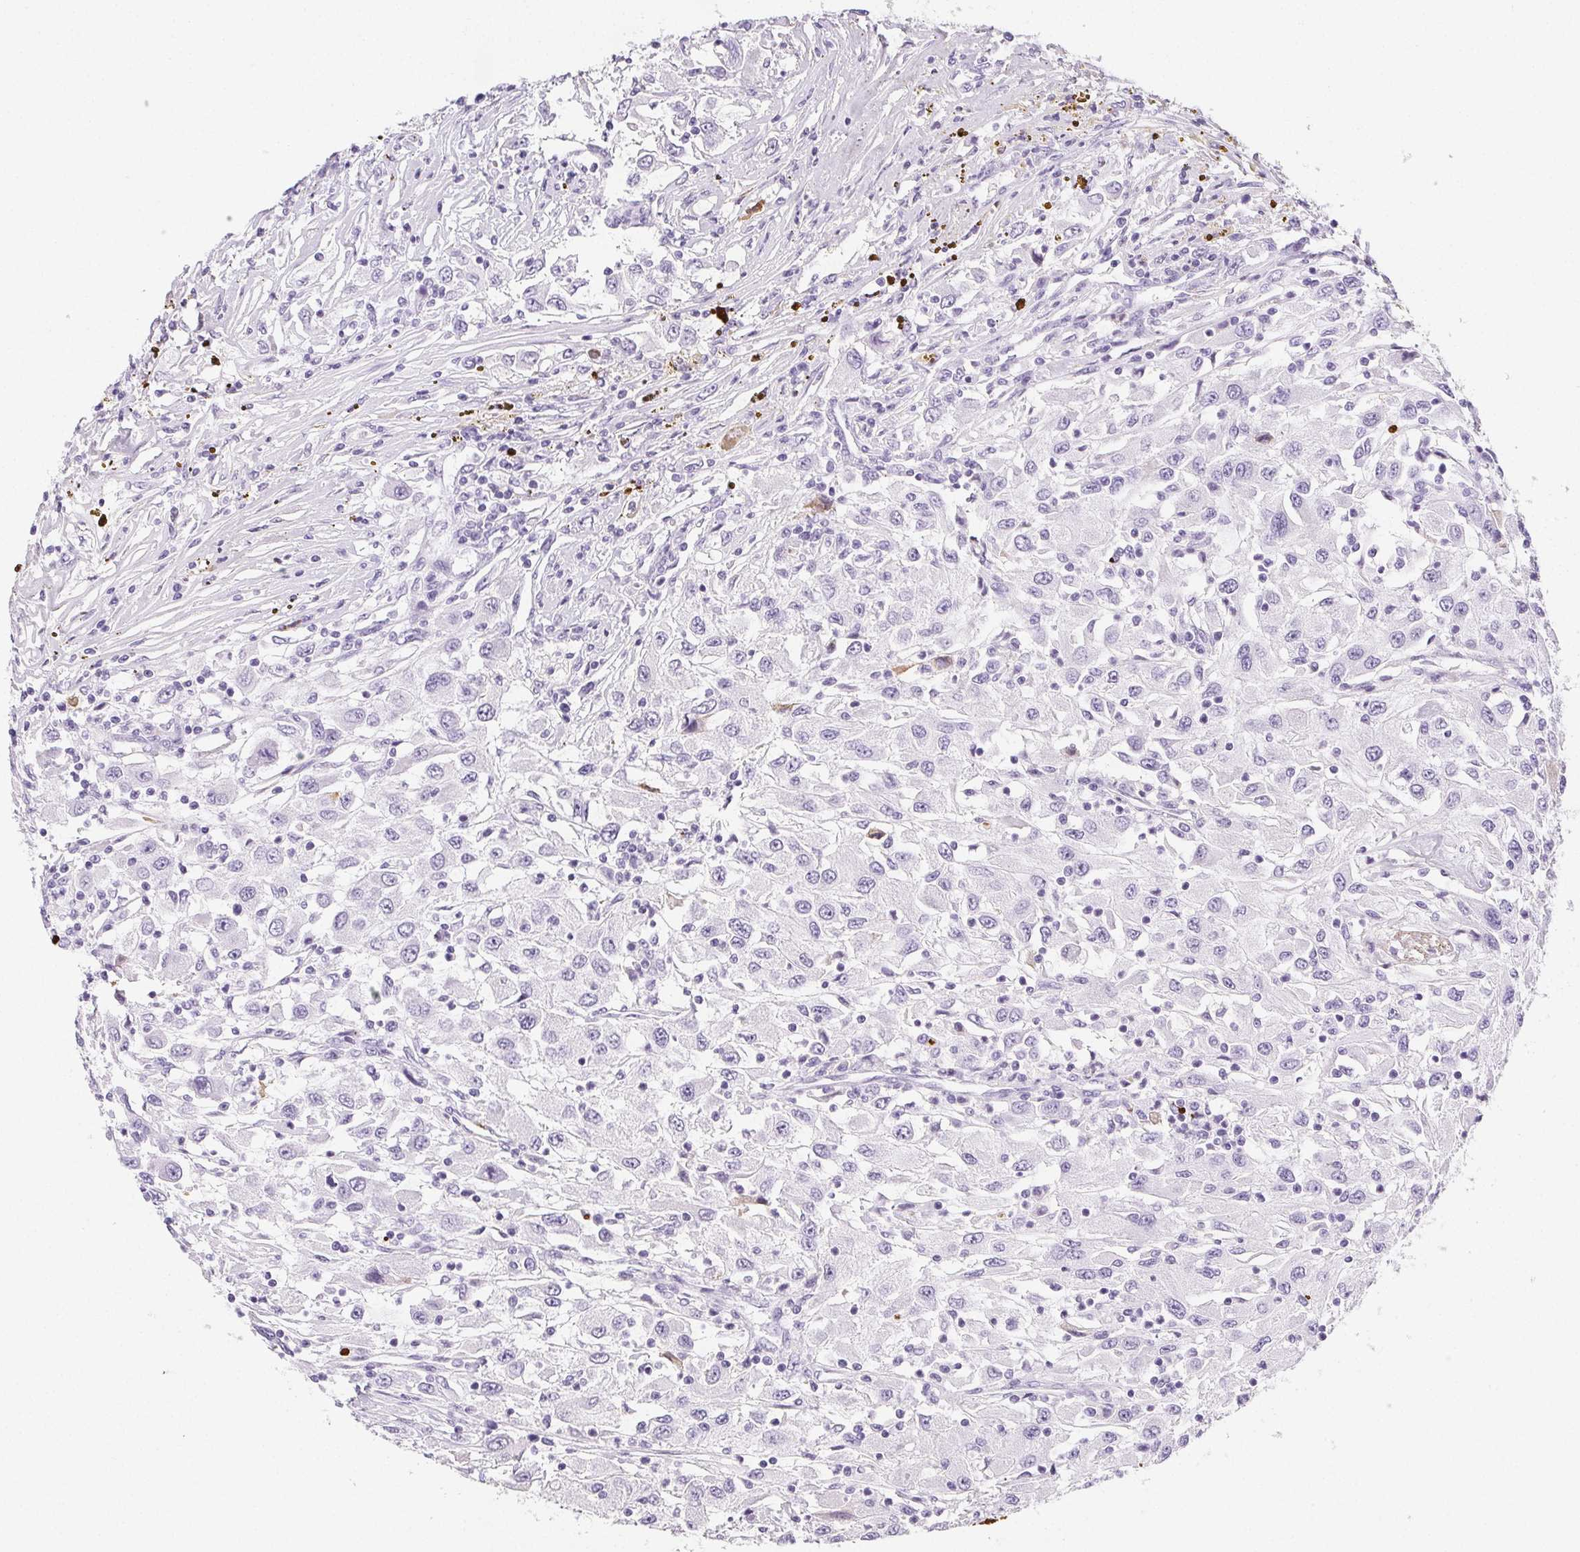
{"staining": {"intensity": "negative", "quantity": "none", "location": "none"}, "tissue": "renal cancer", "cell_type": "Tumor cells", "image_type": "cancer", "snomed": [{"axis": "morphology", "description": "Adenocarcinoma, NOS"}, {"axis": "topography", "description": "Kidney"}], "caption": "Photomicrograph shows no protein staining in tumor cells of renal adenocarcinoma tissue.", "gene": "VTN", "patient": {"sex": "female", "age": 67}}